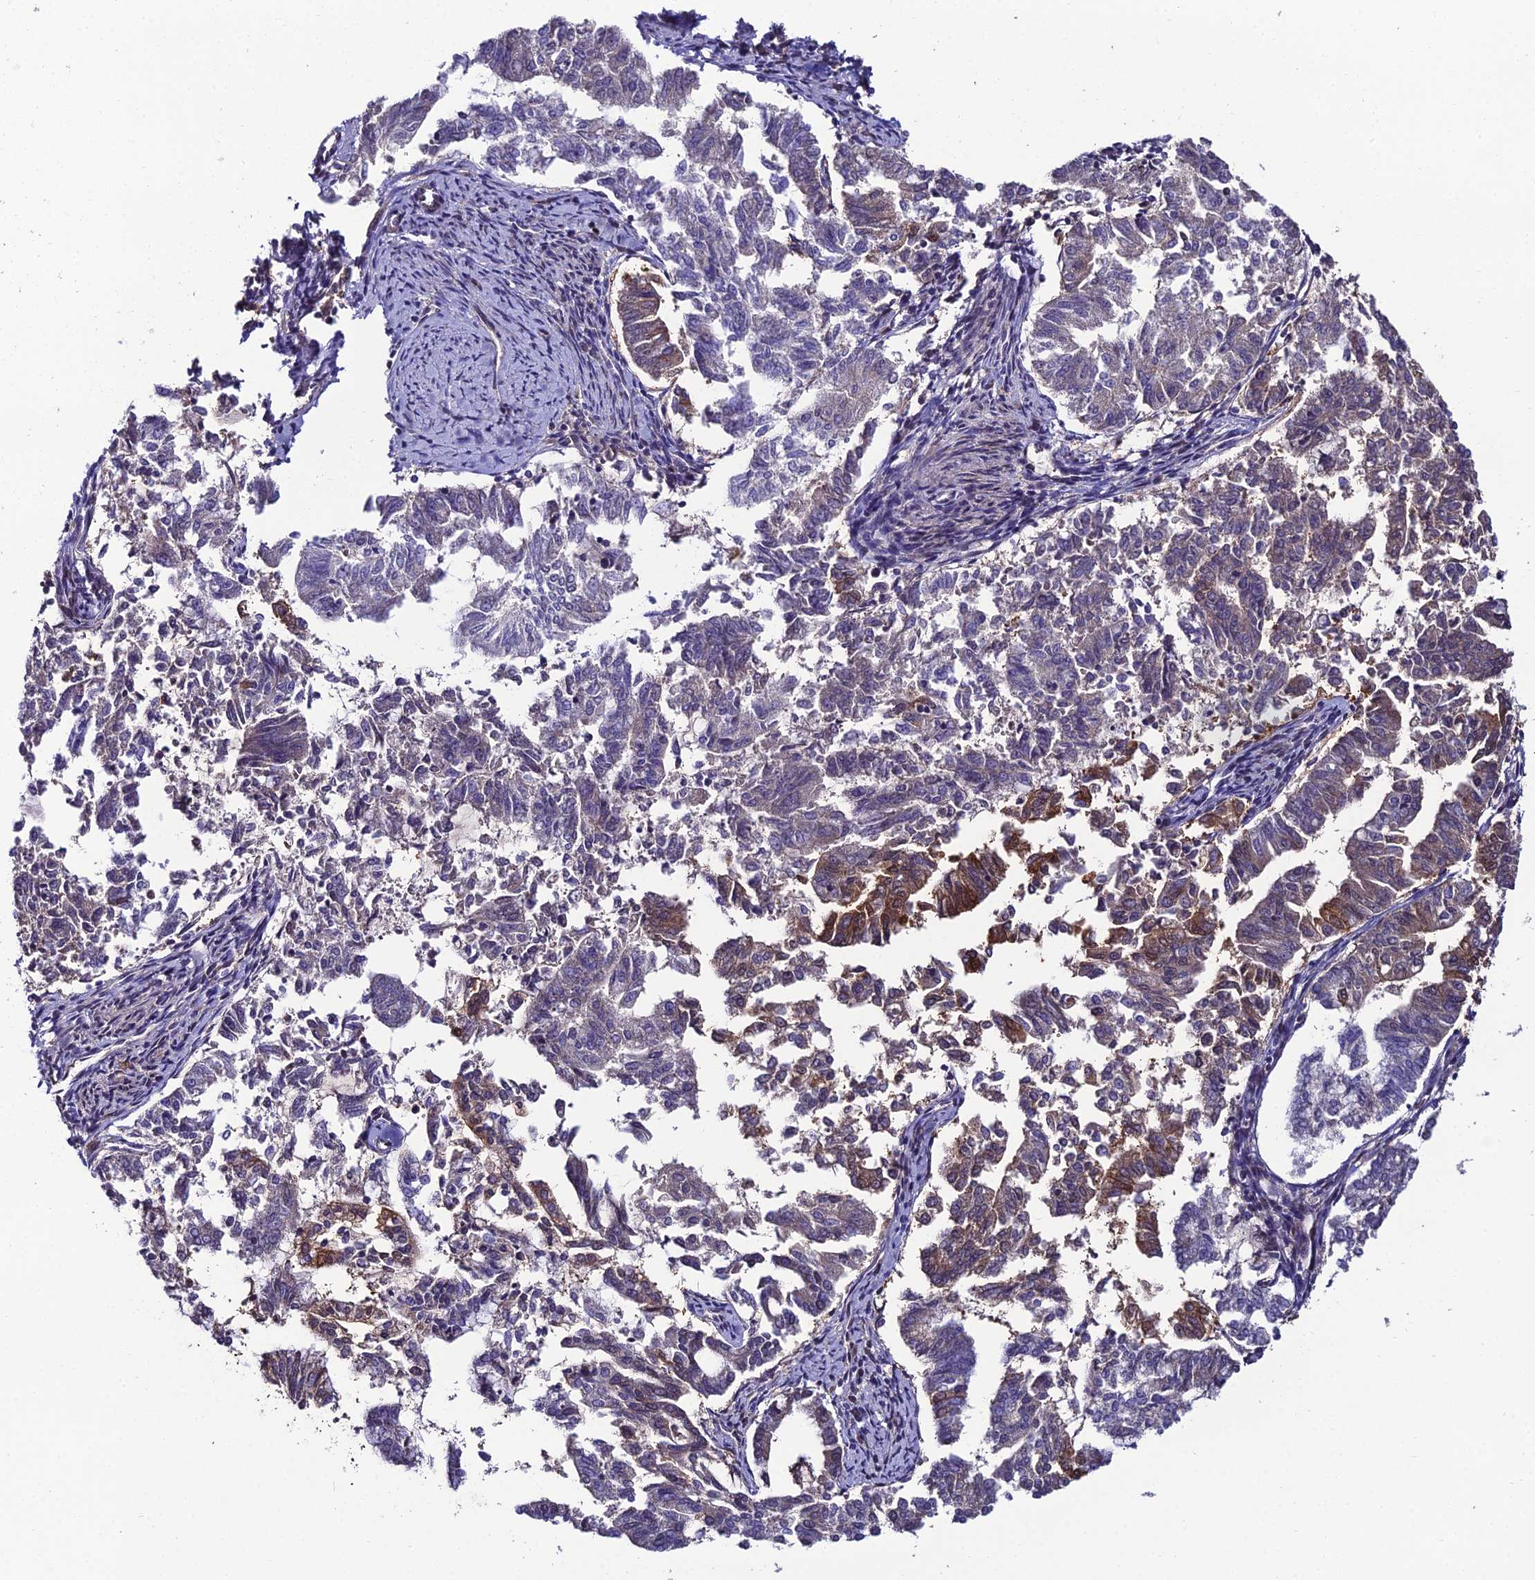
{"staining": {"intensity": "moderate", "quantity": "<25%", "location": "cytoplasmic/membranous"}, "tissue": "endometrial cancer", "cell_type": "Tumor cells", "image_type": "cancer", "snomed": [{"axis": "morphology", "description": "Adenocarcinoma, NOS"}, {"axis": "topography", "description": "Endometrium"}], "caption": "High-power microscopy captured an immunohistochemistry histopathology image of endometrial cancer, revealing moderate cytoplasmic/membranous expression in about <25% of tumor cells.", "gene": "DDX19A", "patient": {"sex": "female", "age": 79}}